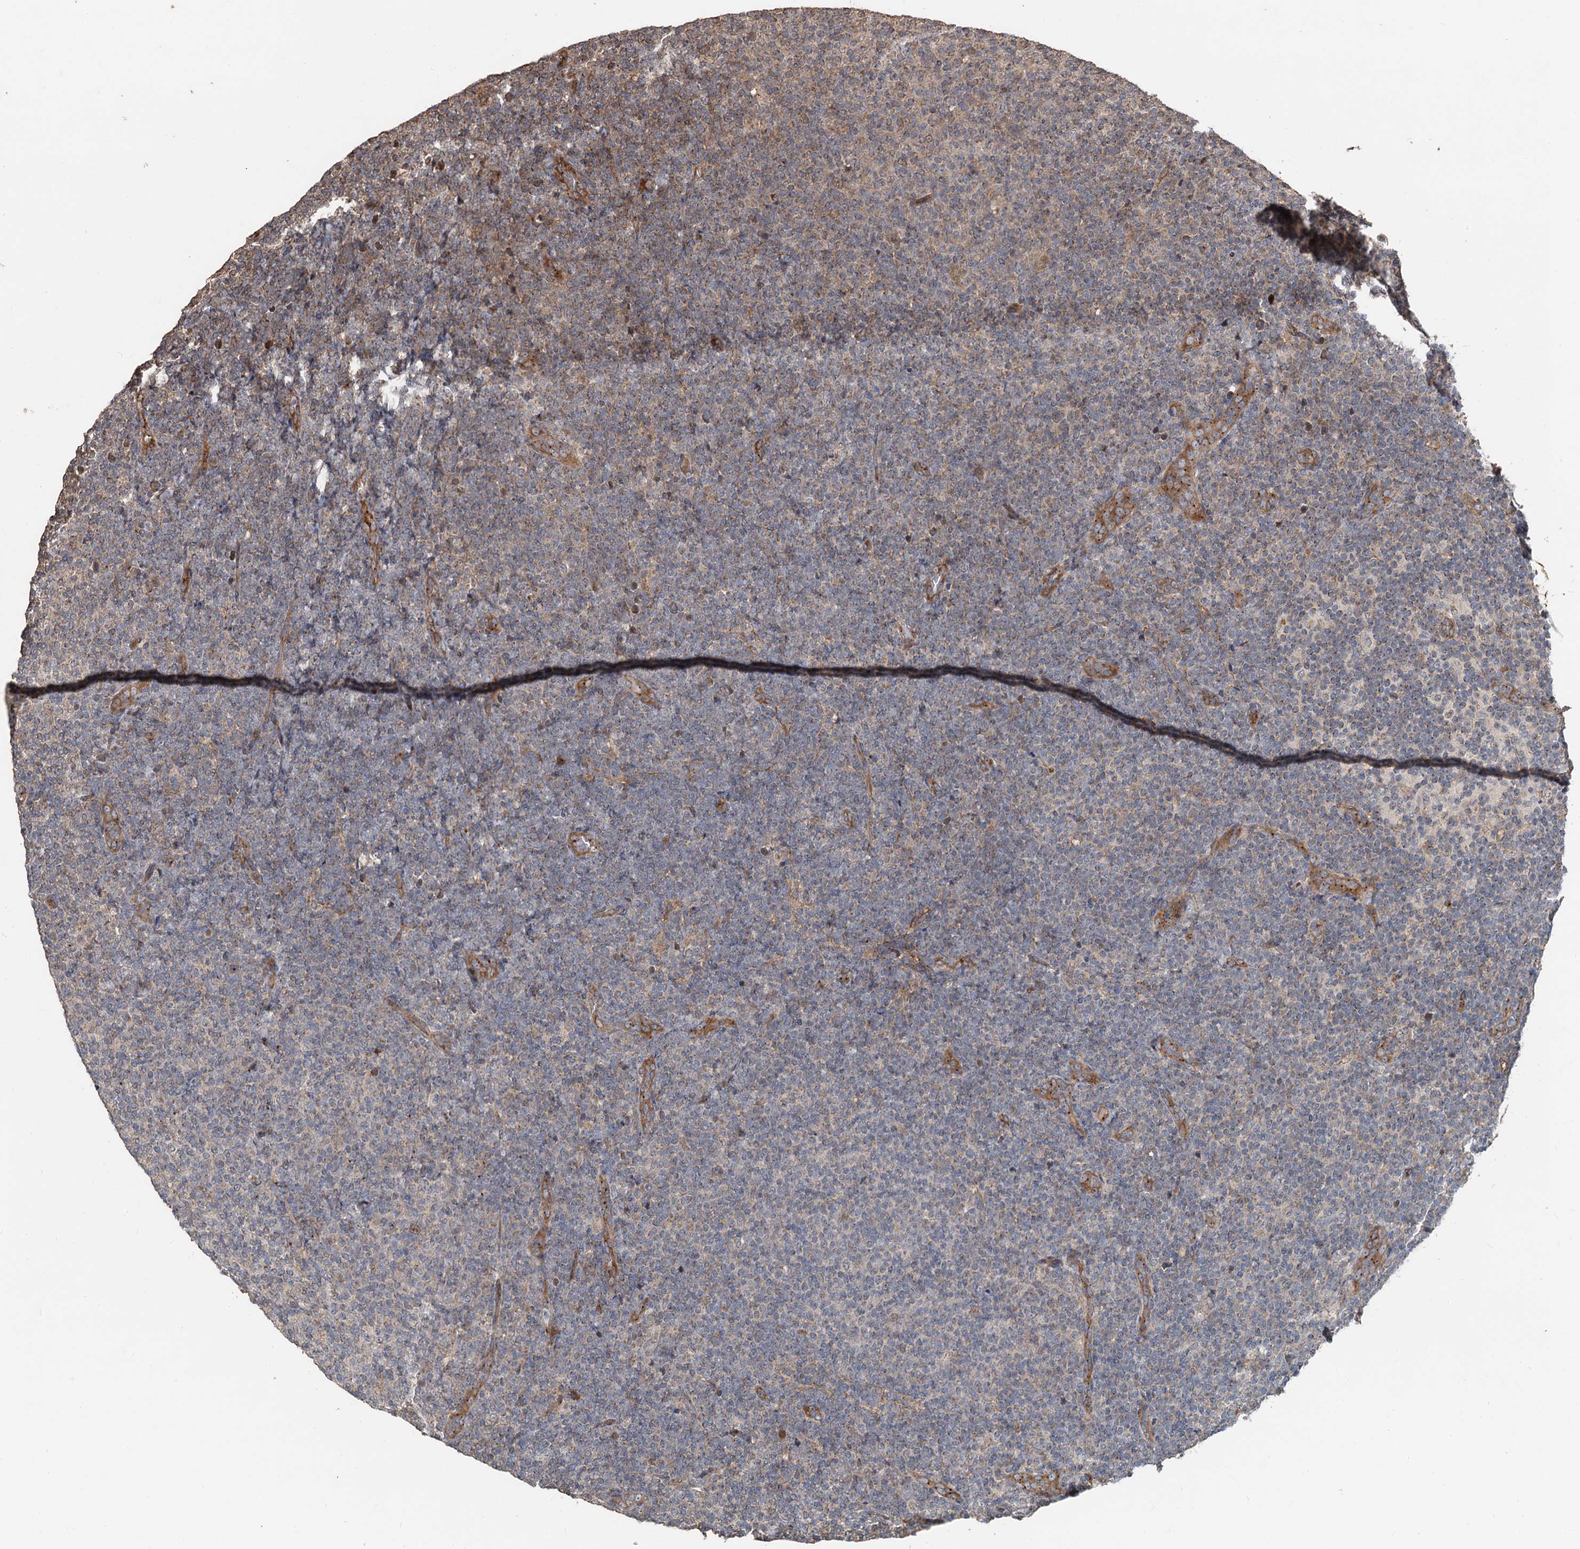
{"staining": {"intensity": "weak", "quantity": "<25%", "location": "cytoplasmic/membranous"}, "tissue": "lymphoma", "cell_type": "Tumor cells", "image_type": "cancer", "snomed": [{"axis": "morphology", "description": "Malignant lymphoma, non-Hodgkin's type, Low grade"}, {"axis": "topography", "description": "Lymph node"}], "caption": "Photomicrograph shows no protein positivity in tumor cells of malignant lymphoma, non-Hodgkin's type (low-grade) tissue.", "gene": "DEXI", "patient": {"sex": "male", "age": 66}}